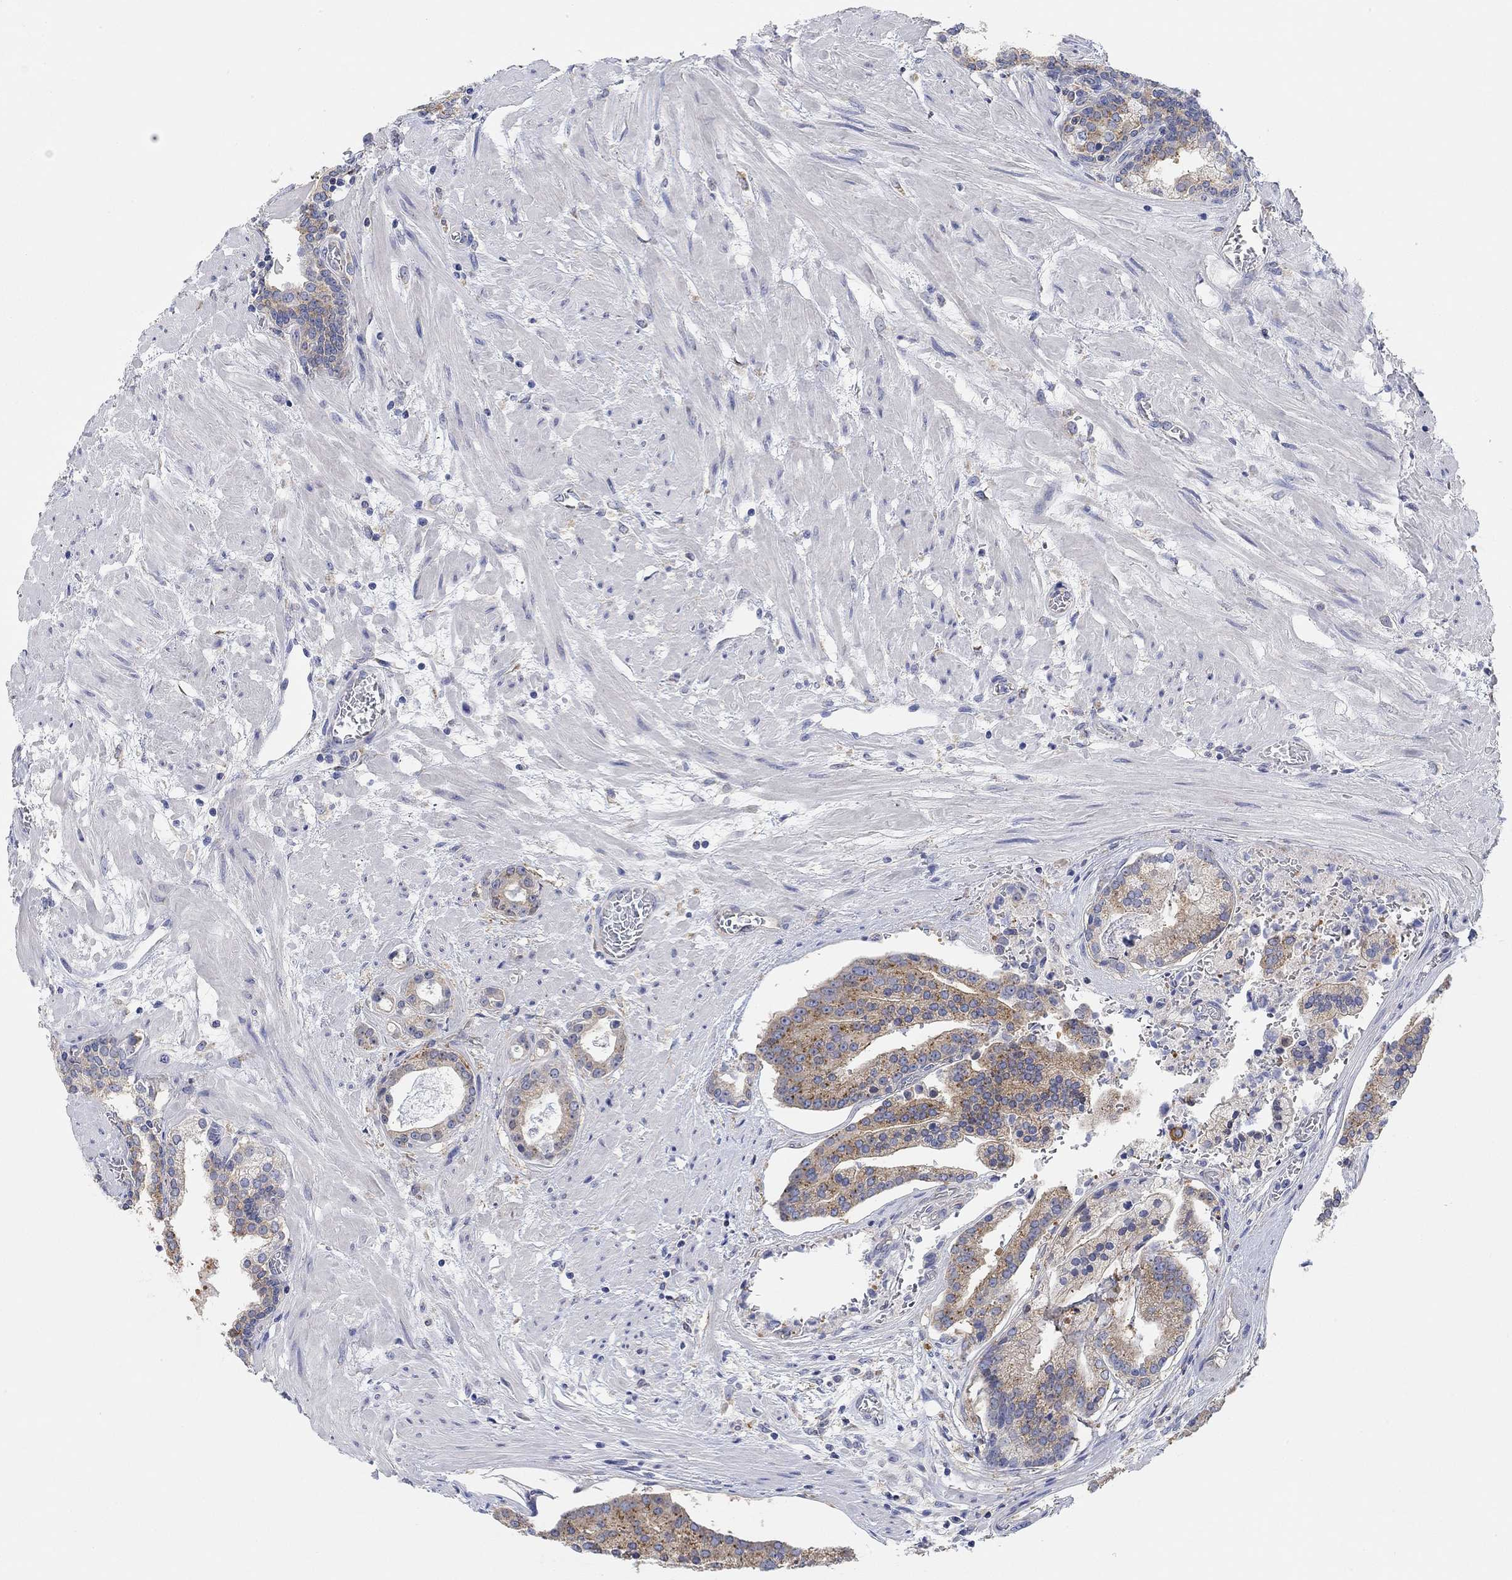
{"staining": {"intensity": "moderate", "quantity": "<25%", "location": "cytoplasmic/membranous"}, "tissue": "prostate cancer", "cell_type": "Tumor cells", "image_type": "cancer", "snomed": [{"axis": "morphology", "description": "Adenocarcinoma, NOS"}, {"axis": "topography", "description": "Prostate and seminal vesicle, NOS"}, {"axis": "topography", "description": "Prostate"}], "caption": "This photomicrograph displays immunohistochemistry staining of human adenocarcinoma (prostate), with low moderate cytoplasmic/membranous positivity in about <25% of tumor cells.", "gene": "RGS1", "patient": {"sex": "male", "age": 44}}